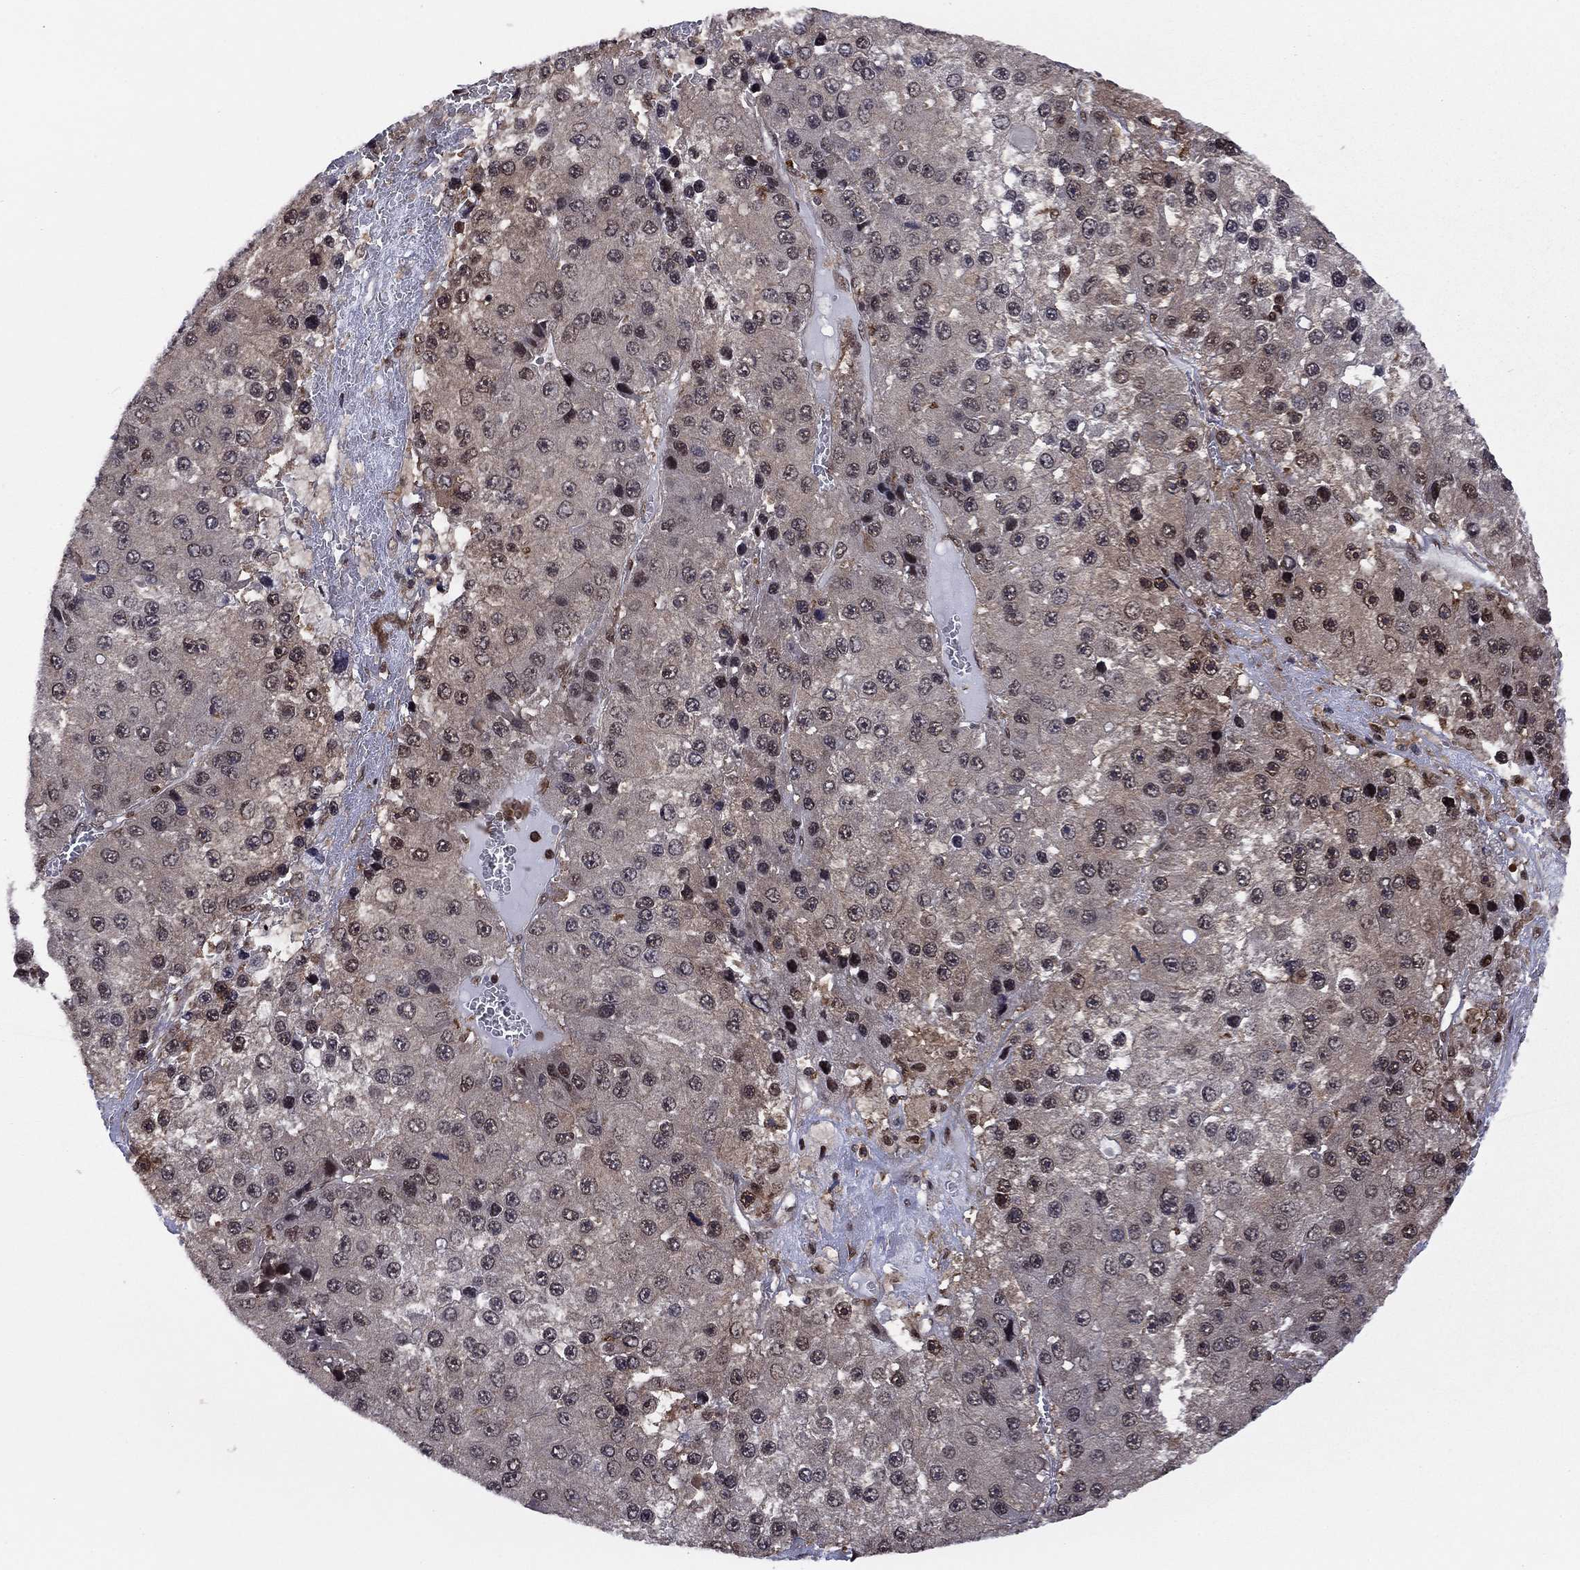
{"staining": {"intensity": "moderate", "quantity": "<25%", "location": "nuclear"}, "tissue": "liver cancer", "cell_type": "Tumor cells", "image_type": "cancer", "snomed": [{"axis": "morphology", "description": "Carcinoma, Hepatocellular, NOS"}, {"axis": "topography", "description": "Liver"}], "caption": "A brown stain shows moderate nuclear positivity of a protein in liver hepatocellular carcinoma tumor cells.", "gene": "PSMD2", "patient": {"sex": "female", "age": 73}}